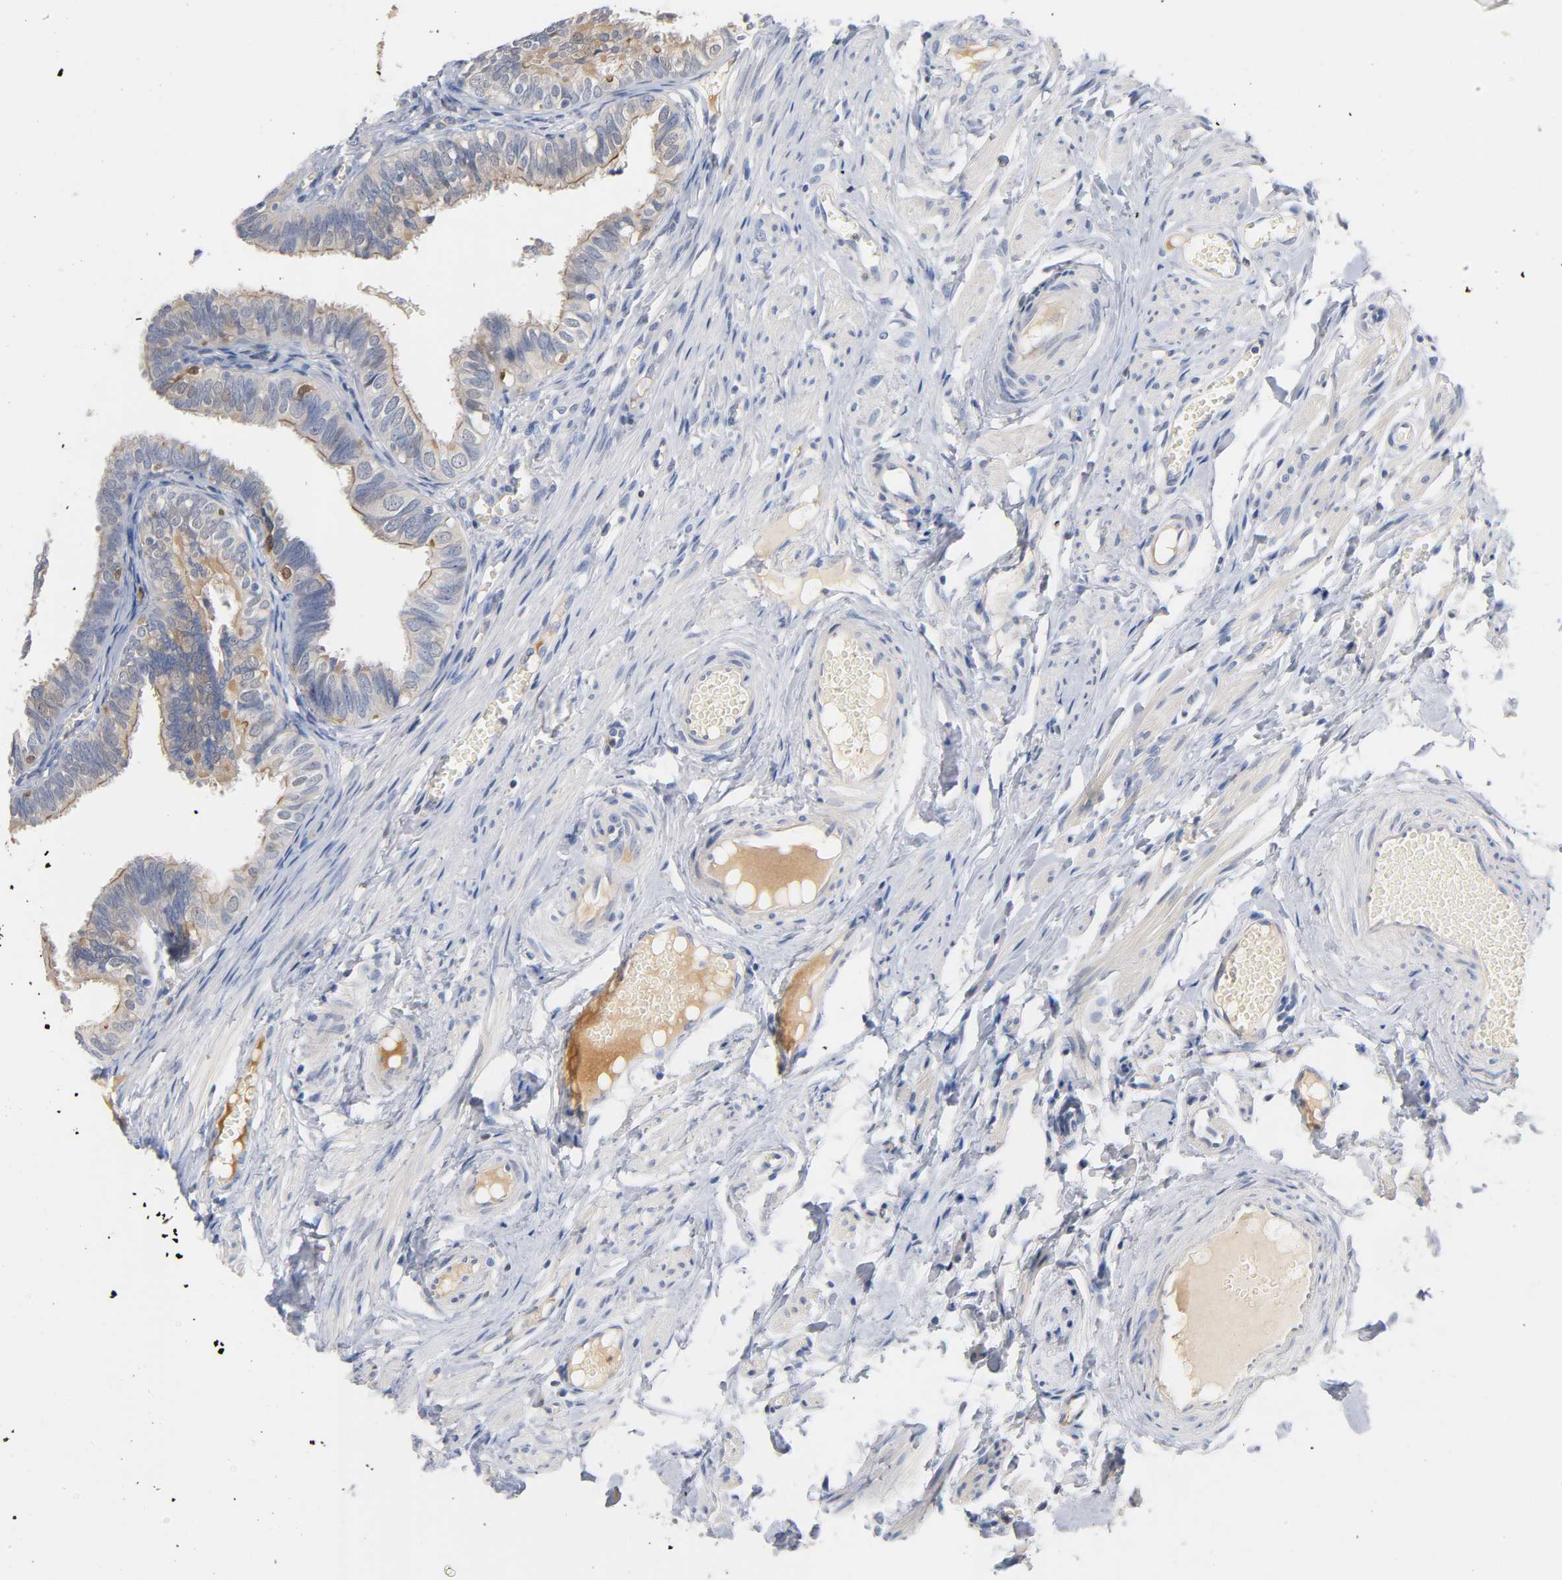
{"staining": {"intensity": "moderate", "quantity": "25%-75%", "location": "cytoplasmic/membranous"}, "tissue": "fallopian tube", "cell_type": "Glandular cells", "image_type": "normal", "snomed": [{"axis": "morphology", "description": "Normal tissue, NOS"}, {"axis": "topography", "description": "Fallopian tube"}], "caption": "DAB (3,3'-diaminobenzidine) immunohistochemical staining of unremarkable fallopian tube displays moderate cytoplasmic/membranous protein positivity in about 25%-75% of glandular cells. (DAB IHC with brightfield microscopy, high magnification).", "gene": "IL18", "patient": {"sex": "female", "age": 46}}